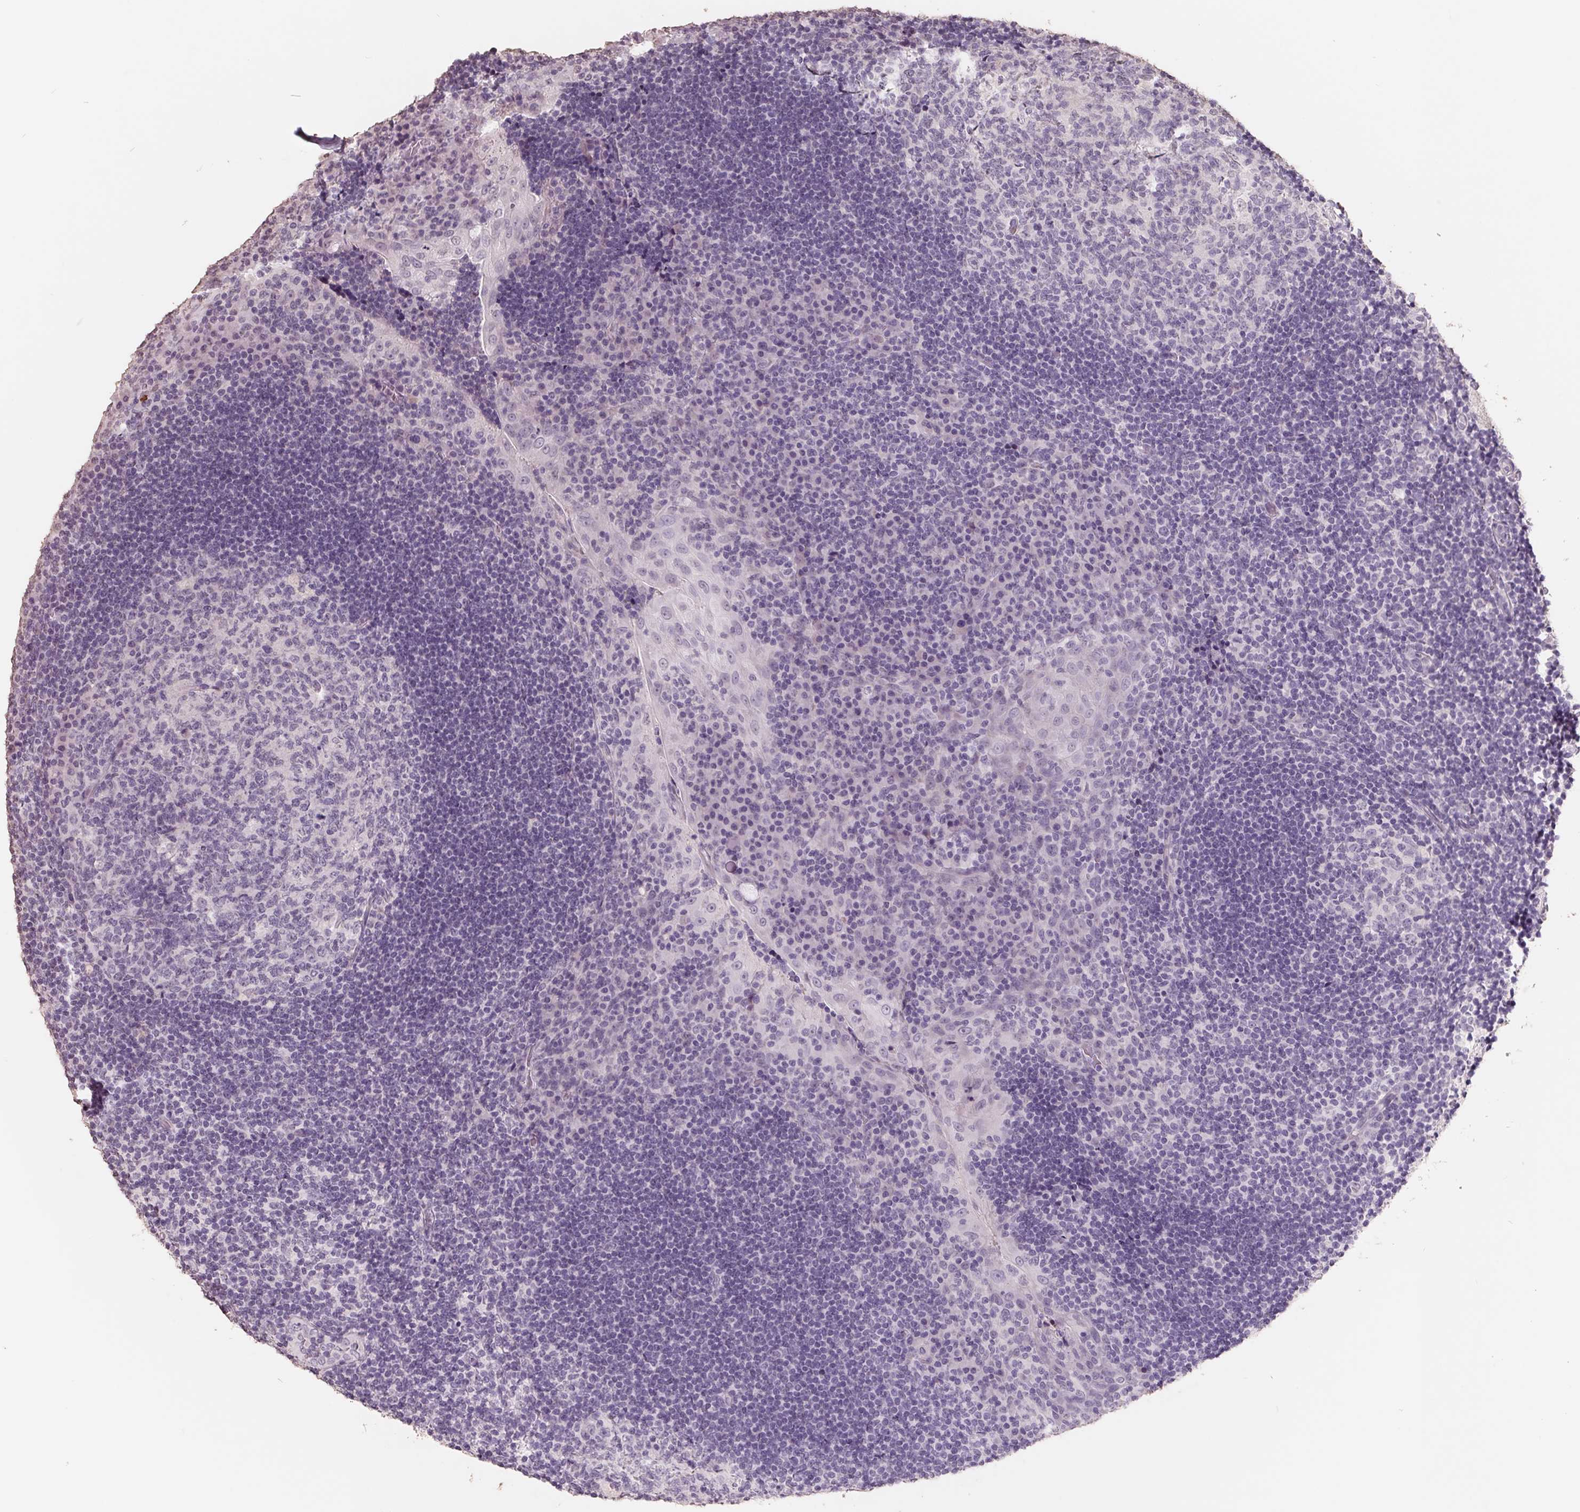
{"staining": {"intensity": "negative", "quantity": "none", "location": "none"}, "tissue": "tonsil", "cell_type": "Germinal center cells", "image_type": "normal", "snomed": [{"axis": "morphology", "description": "Normal tissue, NOS"}, {"axis": "topography", "description": "Tonsil"}], "caption": "Tonsil stained for a protein using immunohistochemistry (IHC) displays no expression germinal center cells.", "gene": "FTCD", "patient": {"sex": "male", "age": 17}}